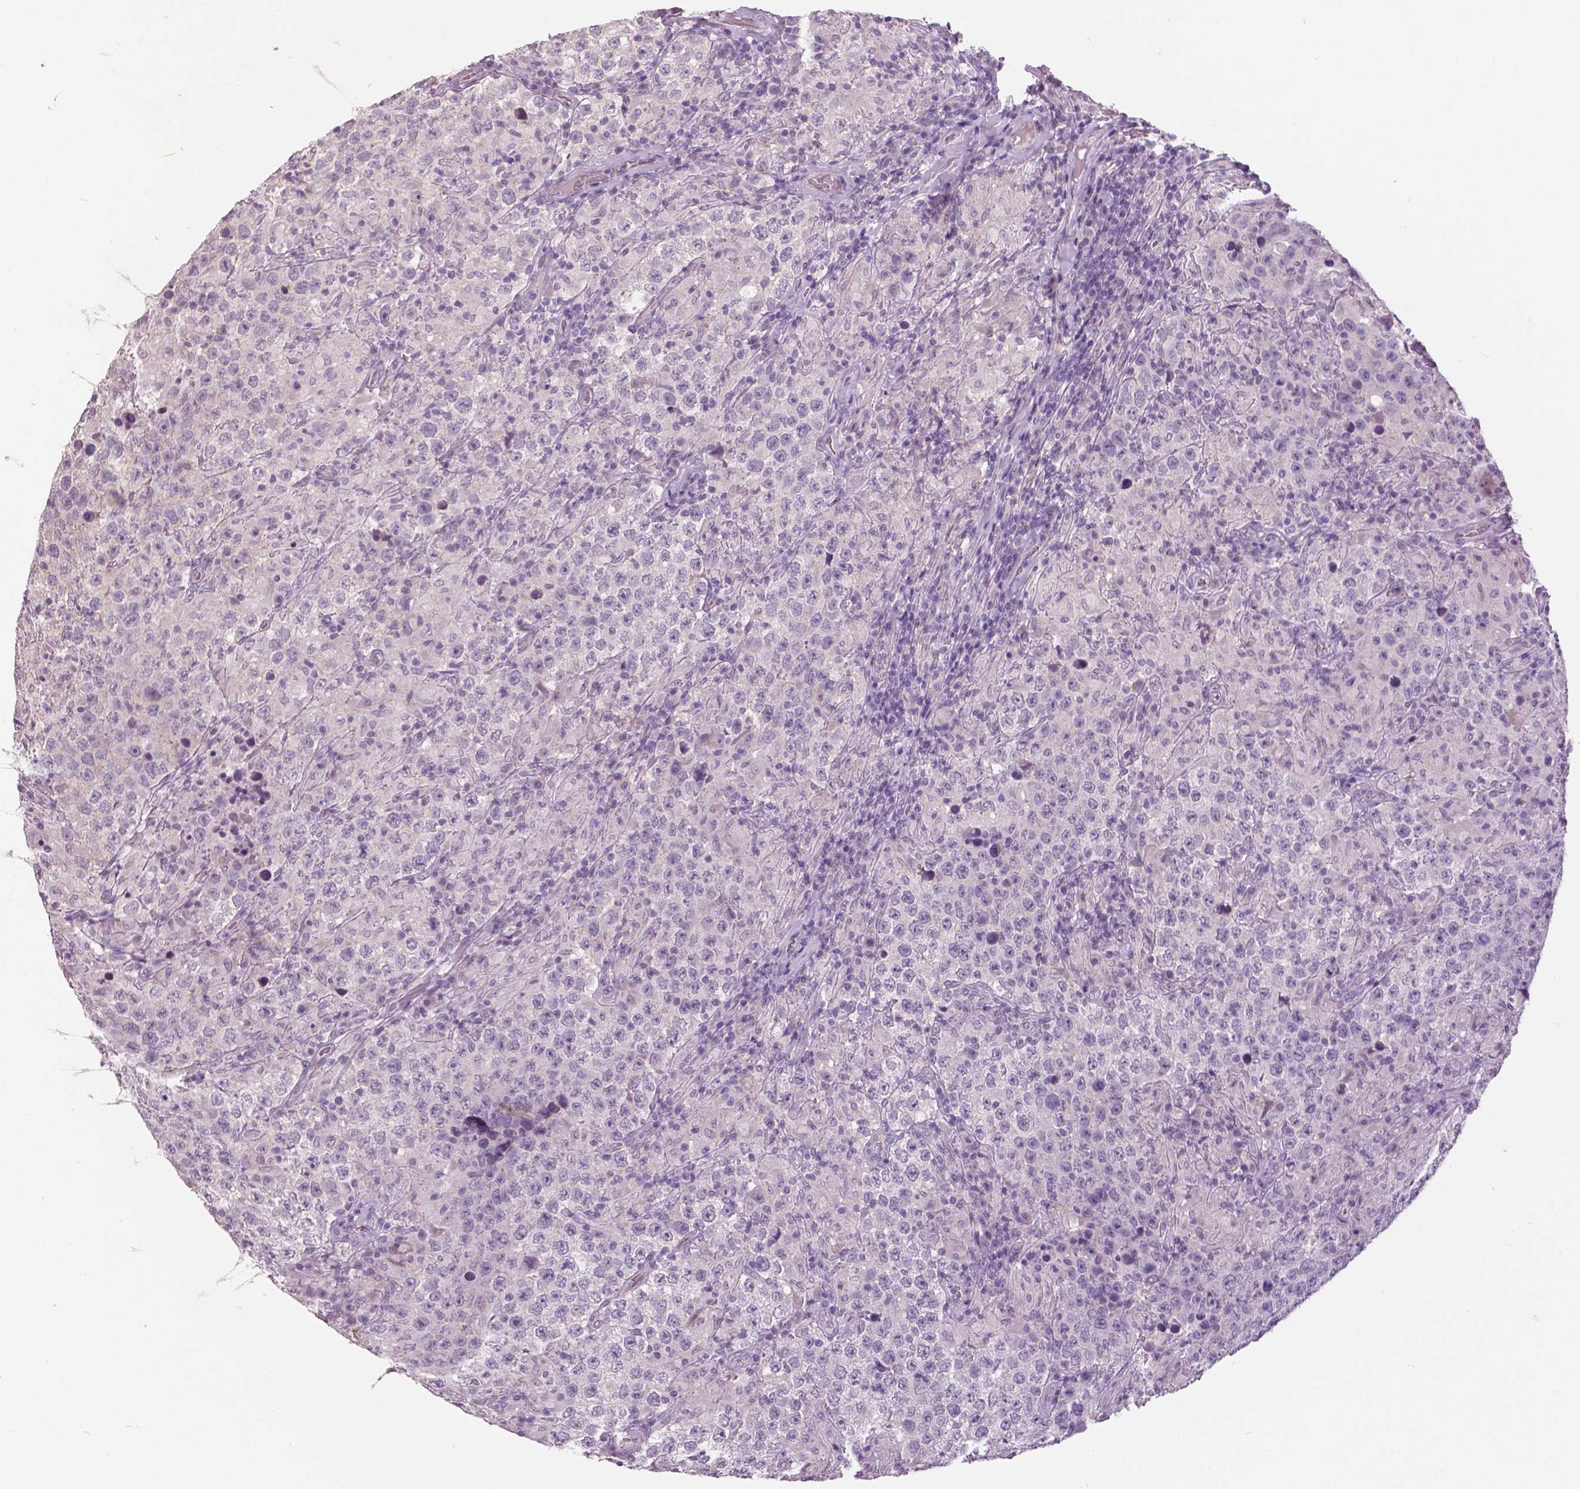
{"staining": {"intensity": "negative", "quantity": "none", "location": "none"}, "tissue": "testis cancer", "cell_type": "Tumor cells", "image_type": "cancer", "snomed": [{"axis": "morphology", "description": "Seminoma, NOS"}, {"axis": "morphology", "description": "Carcinoma, Embryonal, NOS"}, {"axis": "topography", "description": "Testis"}], "caption": "Human testis cancer (embryonal carcinoma) stained for a protein using IHC exhibits no staining in tumor cells.", "gene": "GRIN2A", "patient": {"sex": "male", "age": 41}}